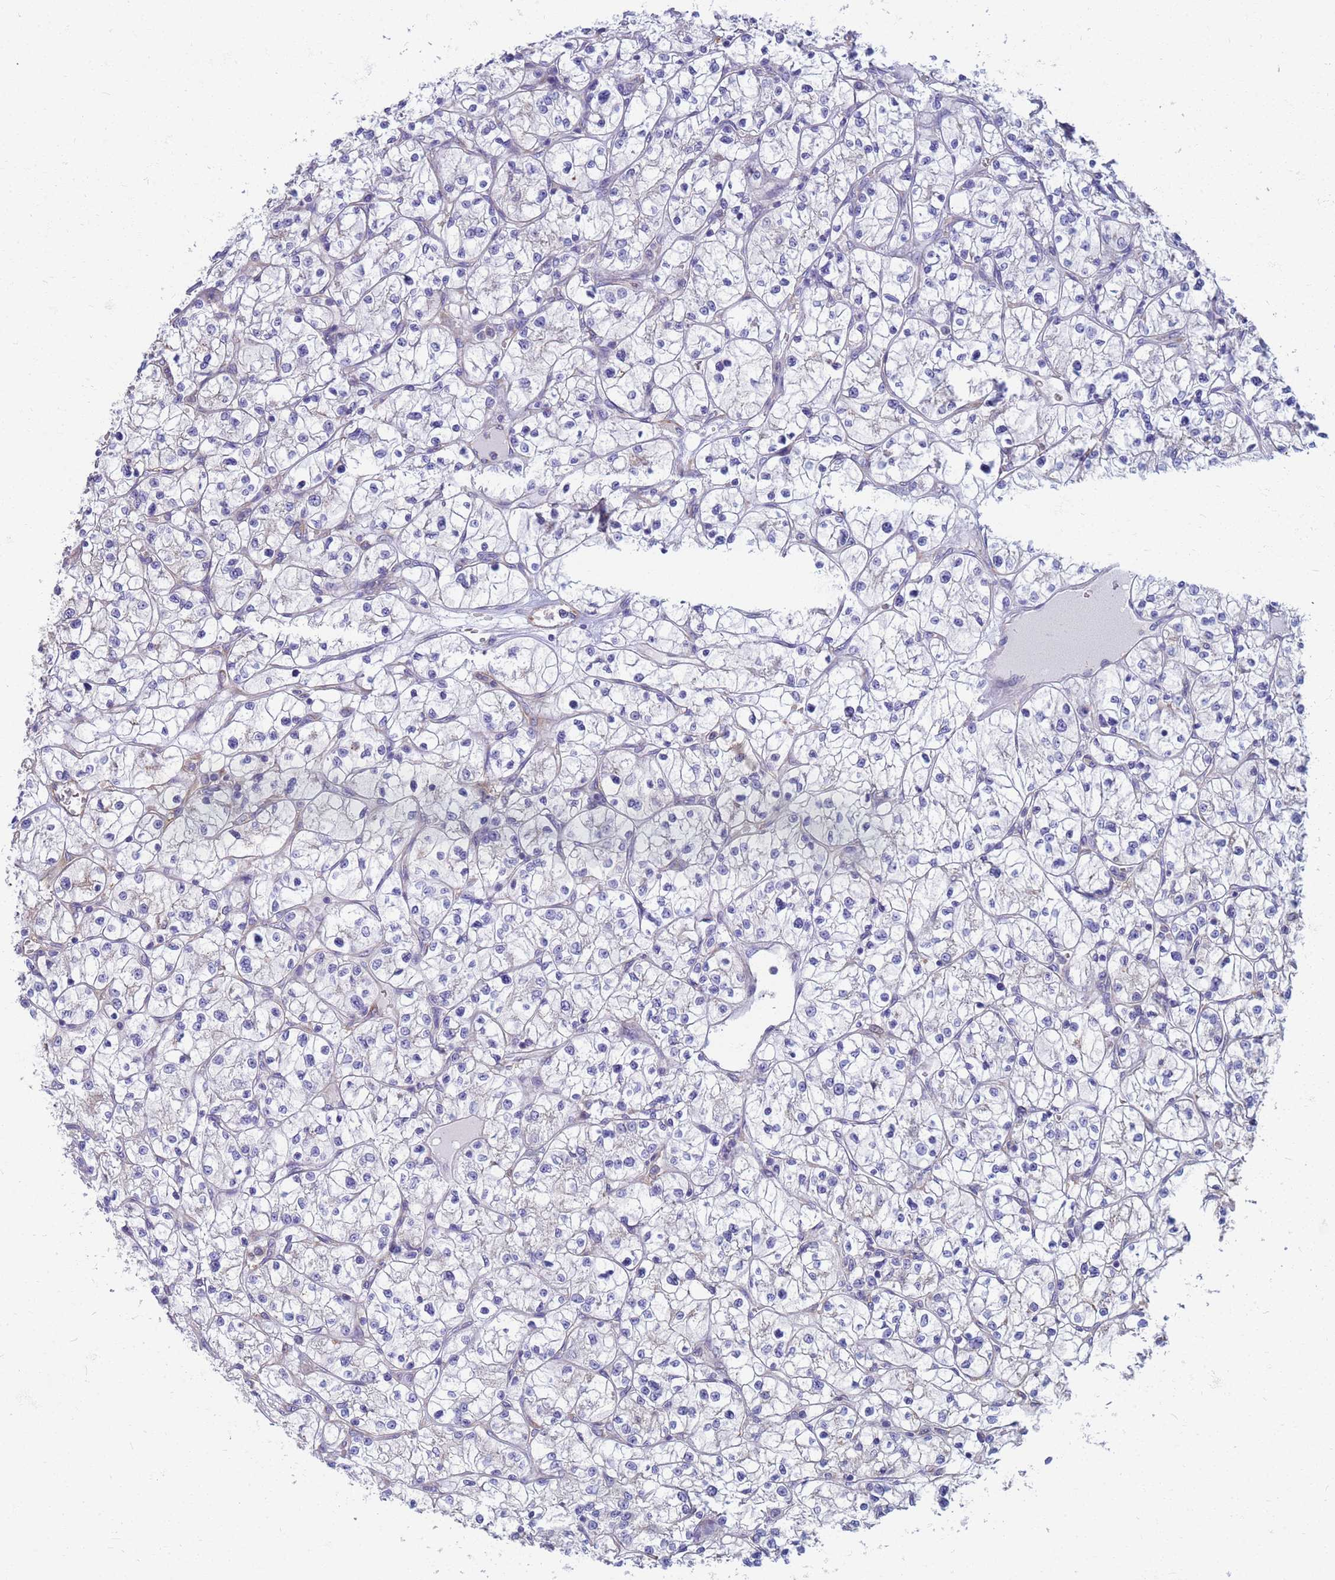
{"staining": {"intensity": "negative", "quantity": "none", "location": "none"}, "tissue": "renal cancer", "cell_type": "Tumor cells", "image_type": "cancer", "snomed": [{"axis": "morphology", "description": "Adenocarcinoma, NOS"}, {"axis": "topography", "description": "Kidney"}], "caption": "Immunohistochemical staining of human renal adenocarcinoma shows no significant staining in tumor cells.", "gene": "EEA1", "patient": {"sex": "female", "age": 64}}